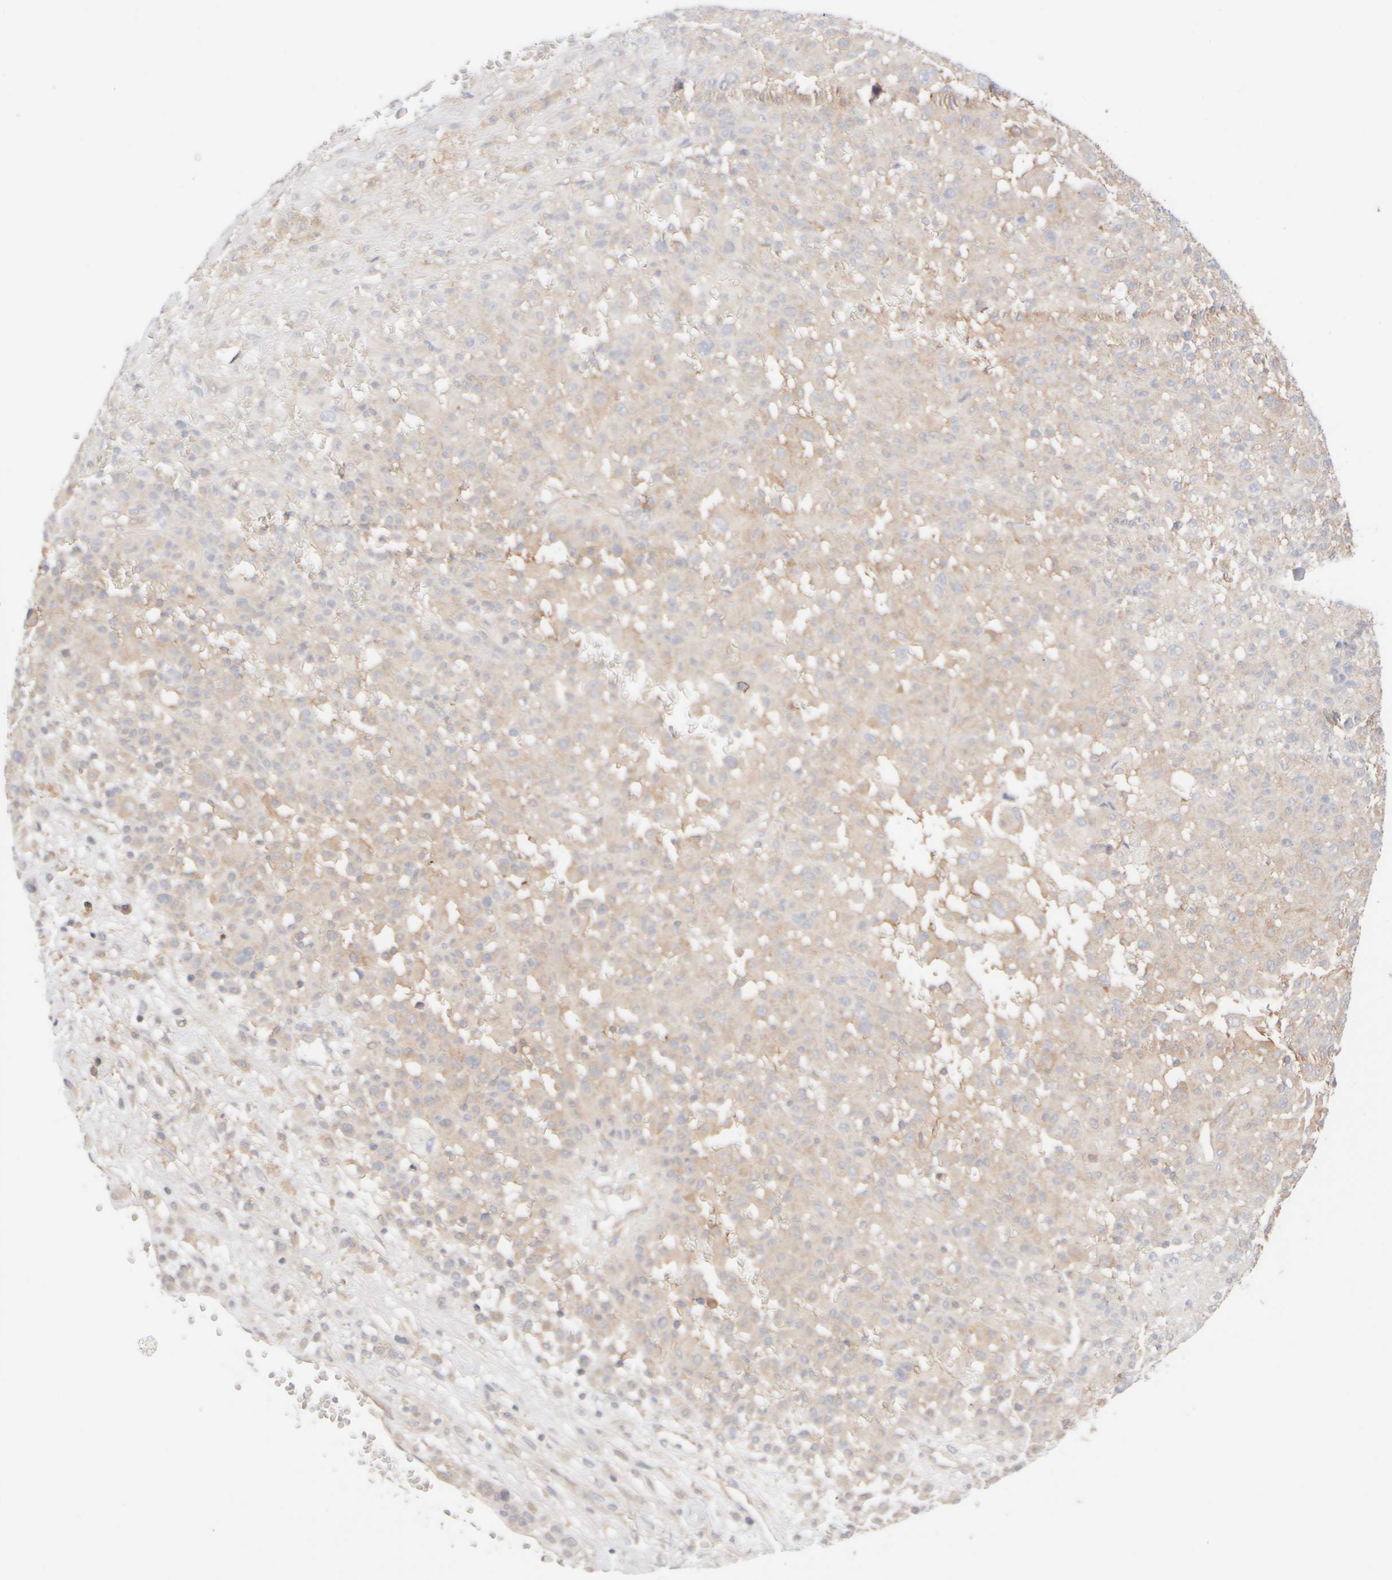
{"staining": {"intensity": "weak", "quantity": "<25%", "location": "cytoplasmic/membranous"}, "tissue": "melanoma", "cell_type": "Tumor cells", "image_type": "cancer", "snomed": [{"axis": "morphology", "description": "Malignant melanoma, Metastatic site"}, {"axis": "topography", "description": "Skin"}], "caption": "There is no significant expression in tumor cells of malignant melanoma (metastatic site). (Stains: DAB (3,3'-diaminobenzidine) immunohistochemistry with hematoxylin counter stain, Microscopy: brightfield microscopy at high magnification).", "gene": "RABEP1", "patient": {"sex": "female", "age": 74}}